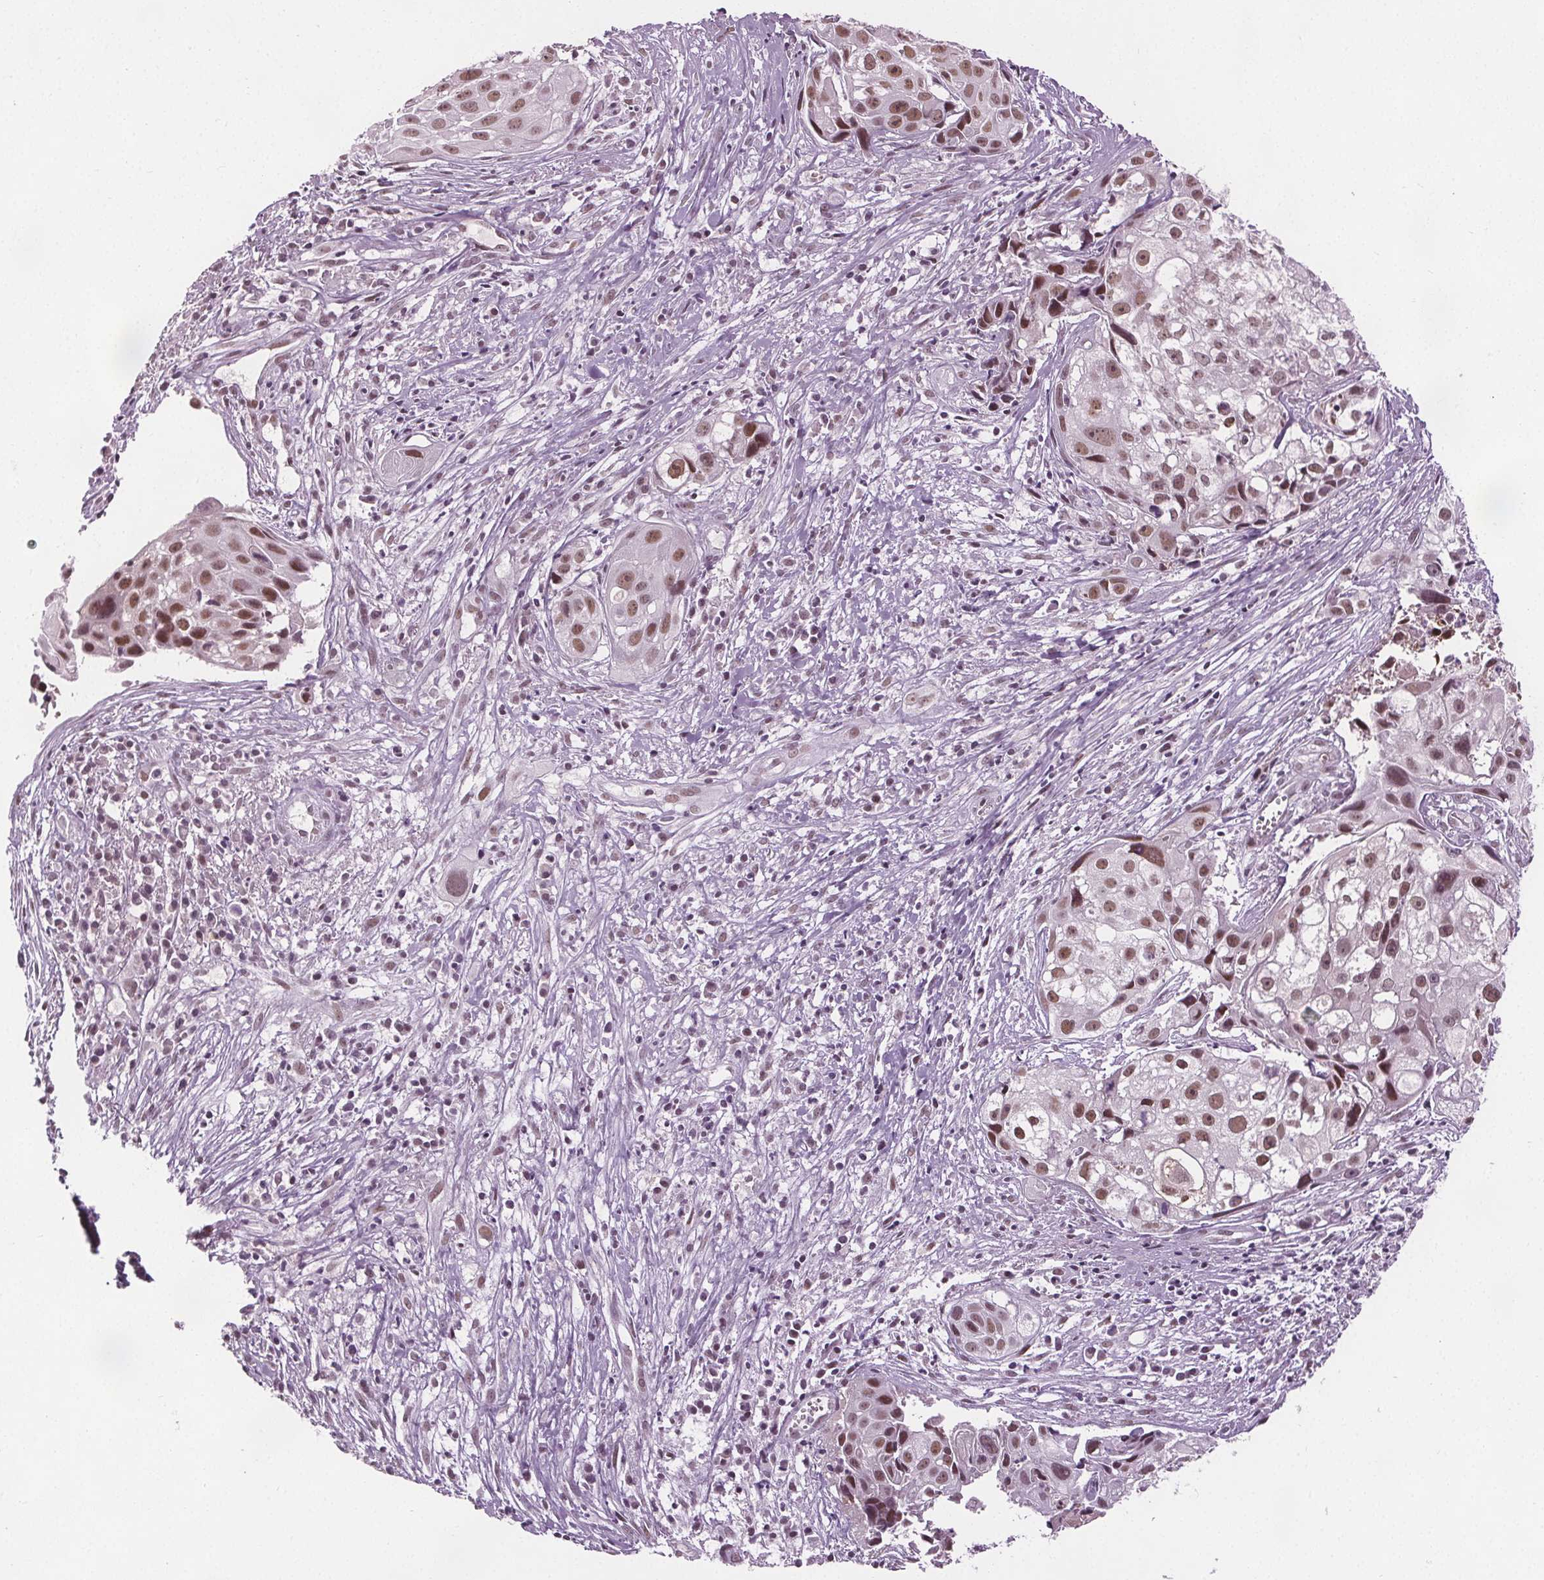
{"staining": {"intensity": "moderate", "quantity": ">75%", "location": "nuclear"}, "tissue": "cervical cancer", "cell_type": "Tumor cells", "image_type": "cancer", "snomed": [{"axis": "morphology", "description": "Squamous cell carcinoma, NOS"}, {"axis": "topography", "description": "Cervix"}], "caption": "Immunohistochemistry image of squamous cell carcinoma (cervical) stained for a protein (brown), which exhibits medium levels of moderate nuclear positivity in about >75% of tumor cells.", "gene": "IWS1", "patient": {"sex": "female", "age": 53}}